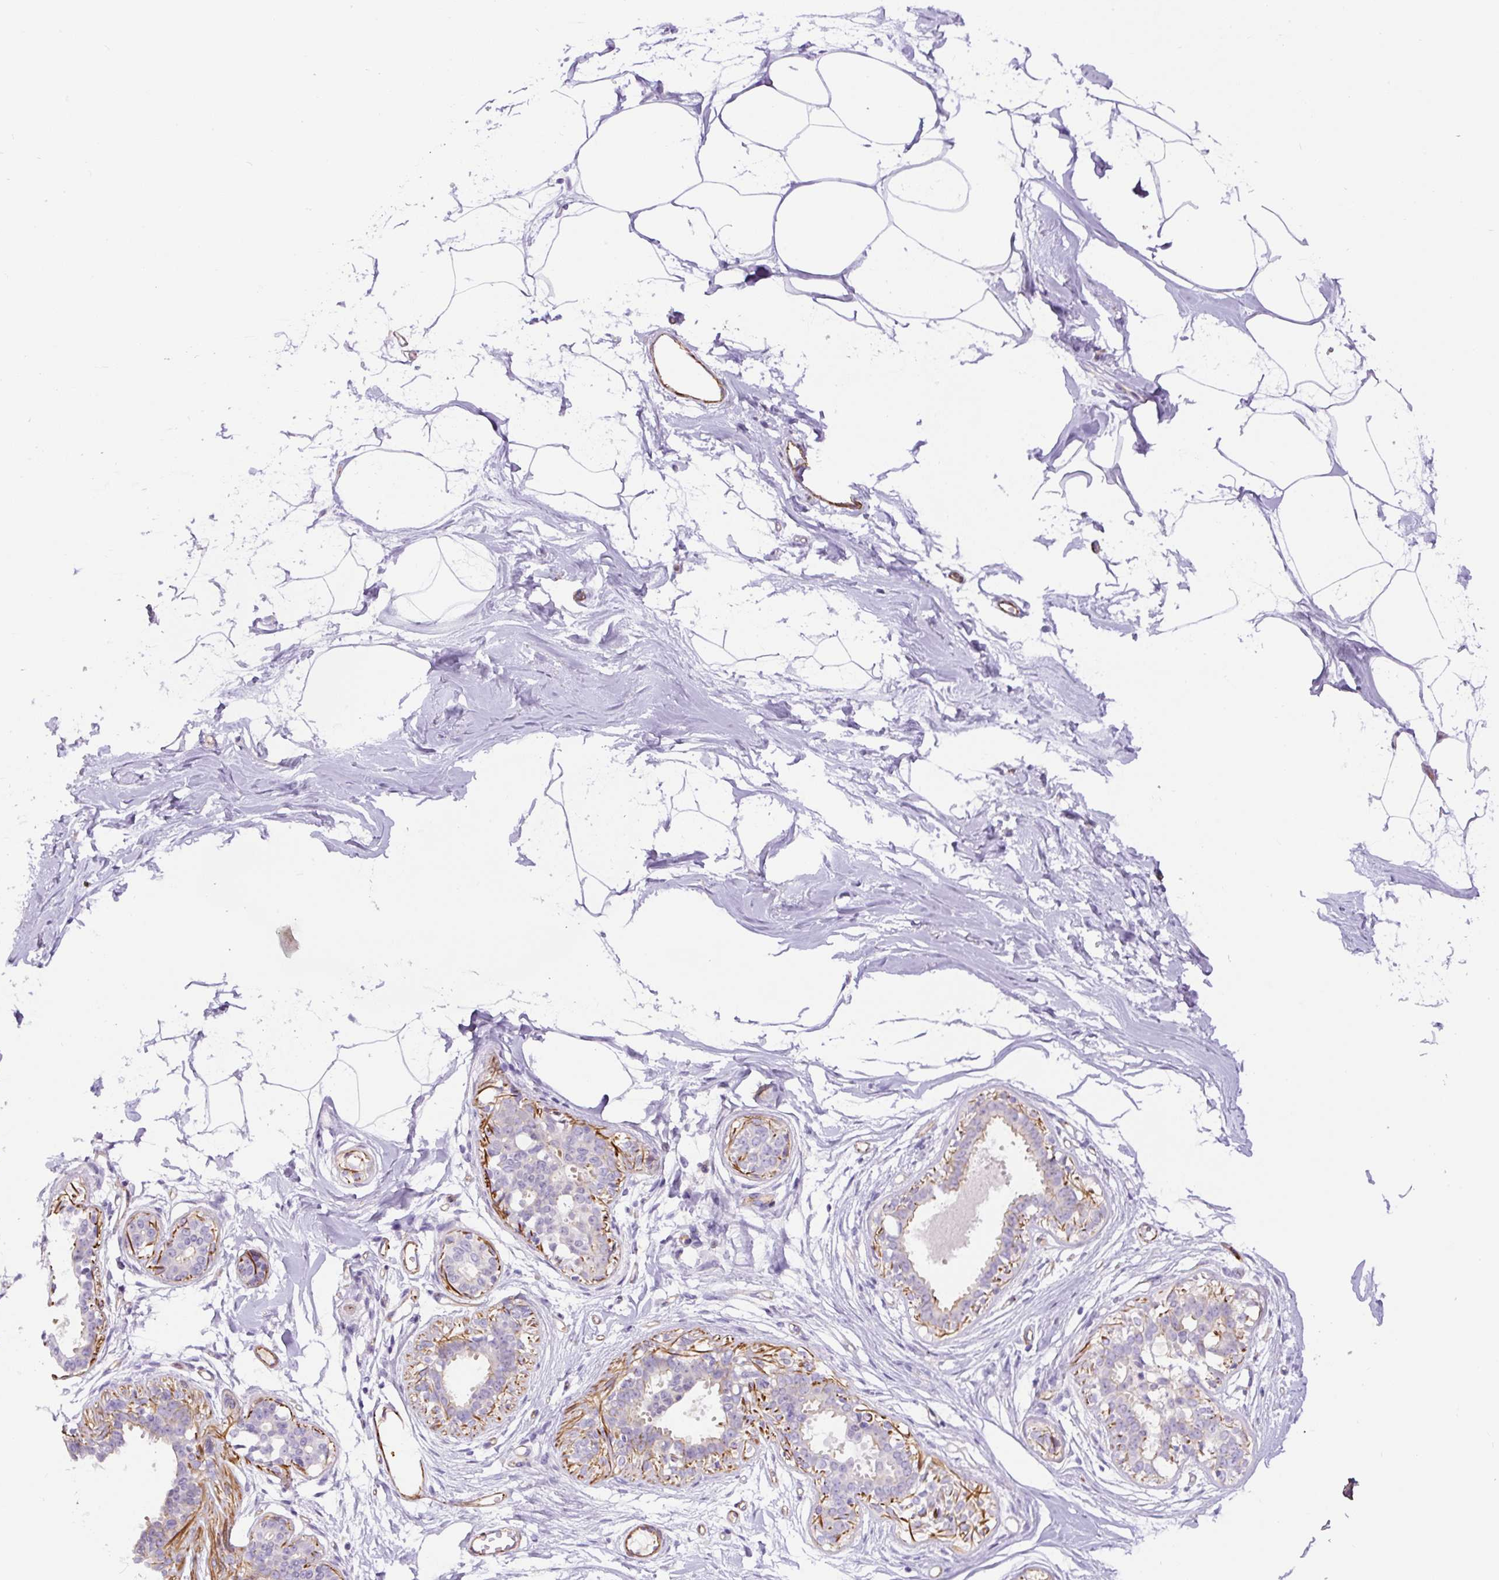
{"staining": {"intensity": "negative", "quantity": "none", "location": "none"}, "tissue": "breast", "cell_type": "Adipocytes", "image_type": "normal", "snomed": [{"axis": "morphology", "description": "Normal tissue, NOS"}, {"axis": "topography", "description": "Breast"}], "caption": "Protein analysis of benign breast demonstrates no significant expression in adipocytes. The staining is performed using DAB brown chromogen with nuclei counter-stained in using hematoxylin.", "gene": "B3GALT5", "patient": {"sex": "female", "age": 45}}